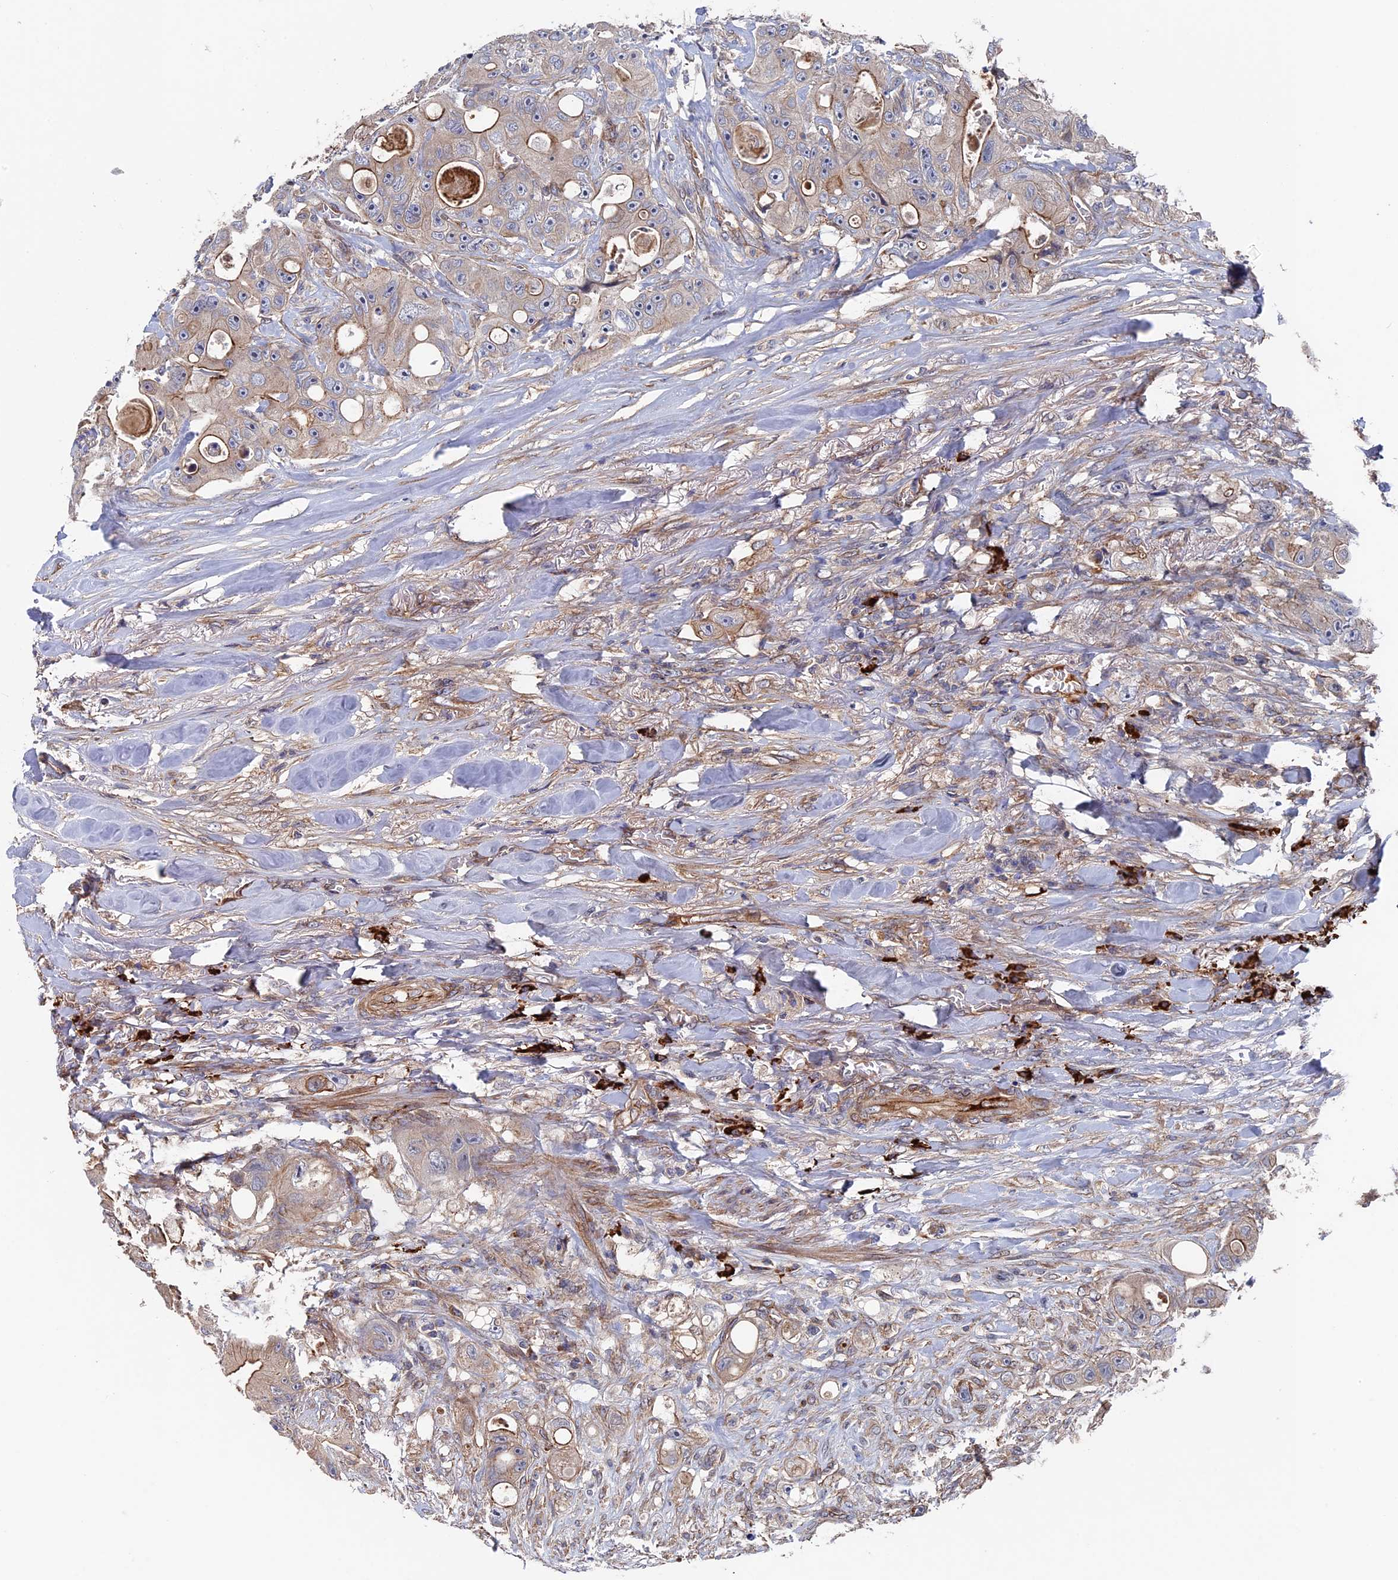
{"staining": {"intensity": "weak", "quantity": "25%-75%", "location": "cytoplasmic/membranous"}, "tissue": "colorectal cancer", "cell_type": "Tumor cells", "image_type": "cancer", "snomed": [{"axis": "morphology", "description": "Adenocarcinoma, NOS"}, {"axis": "topography", "description": "Colon"}], "caption": "Immunohistochemistry (IHC) histopathology image of neoplastic tissue: human colorectal adenocarcinoma stained using immunohistochemistry (IHC) displays low levels of weak protein expression localized specifically in the cytoplasmic/membranous of tumor cells, appearing as a cytoplasmic/membranous brown color.", "gene": "RPUSD1", "patient": {"sex": "female", "age": 46}}